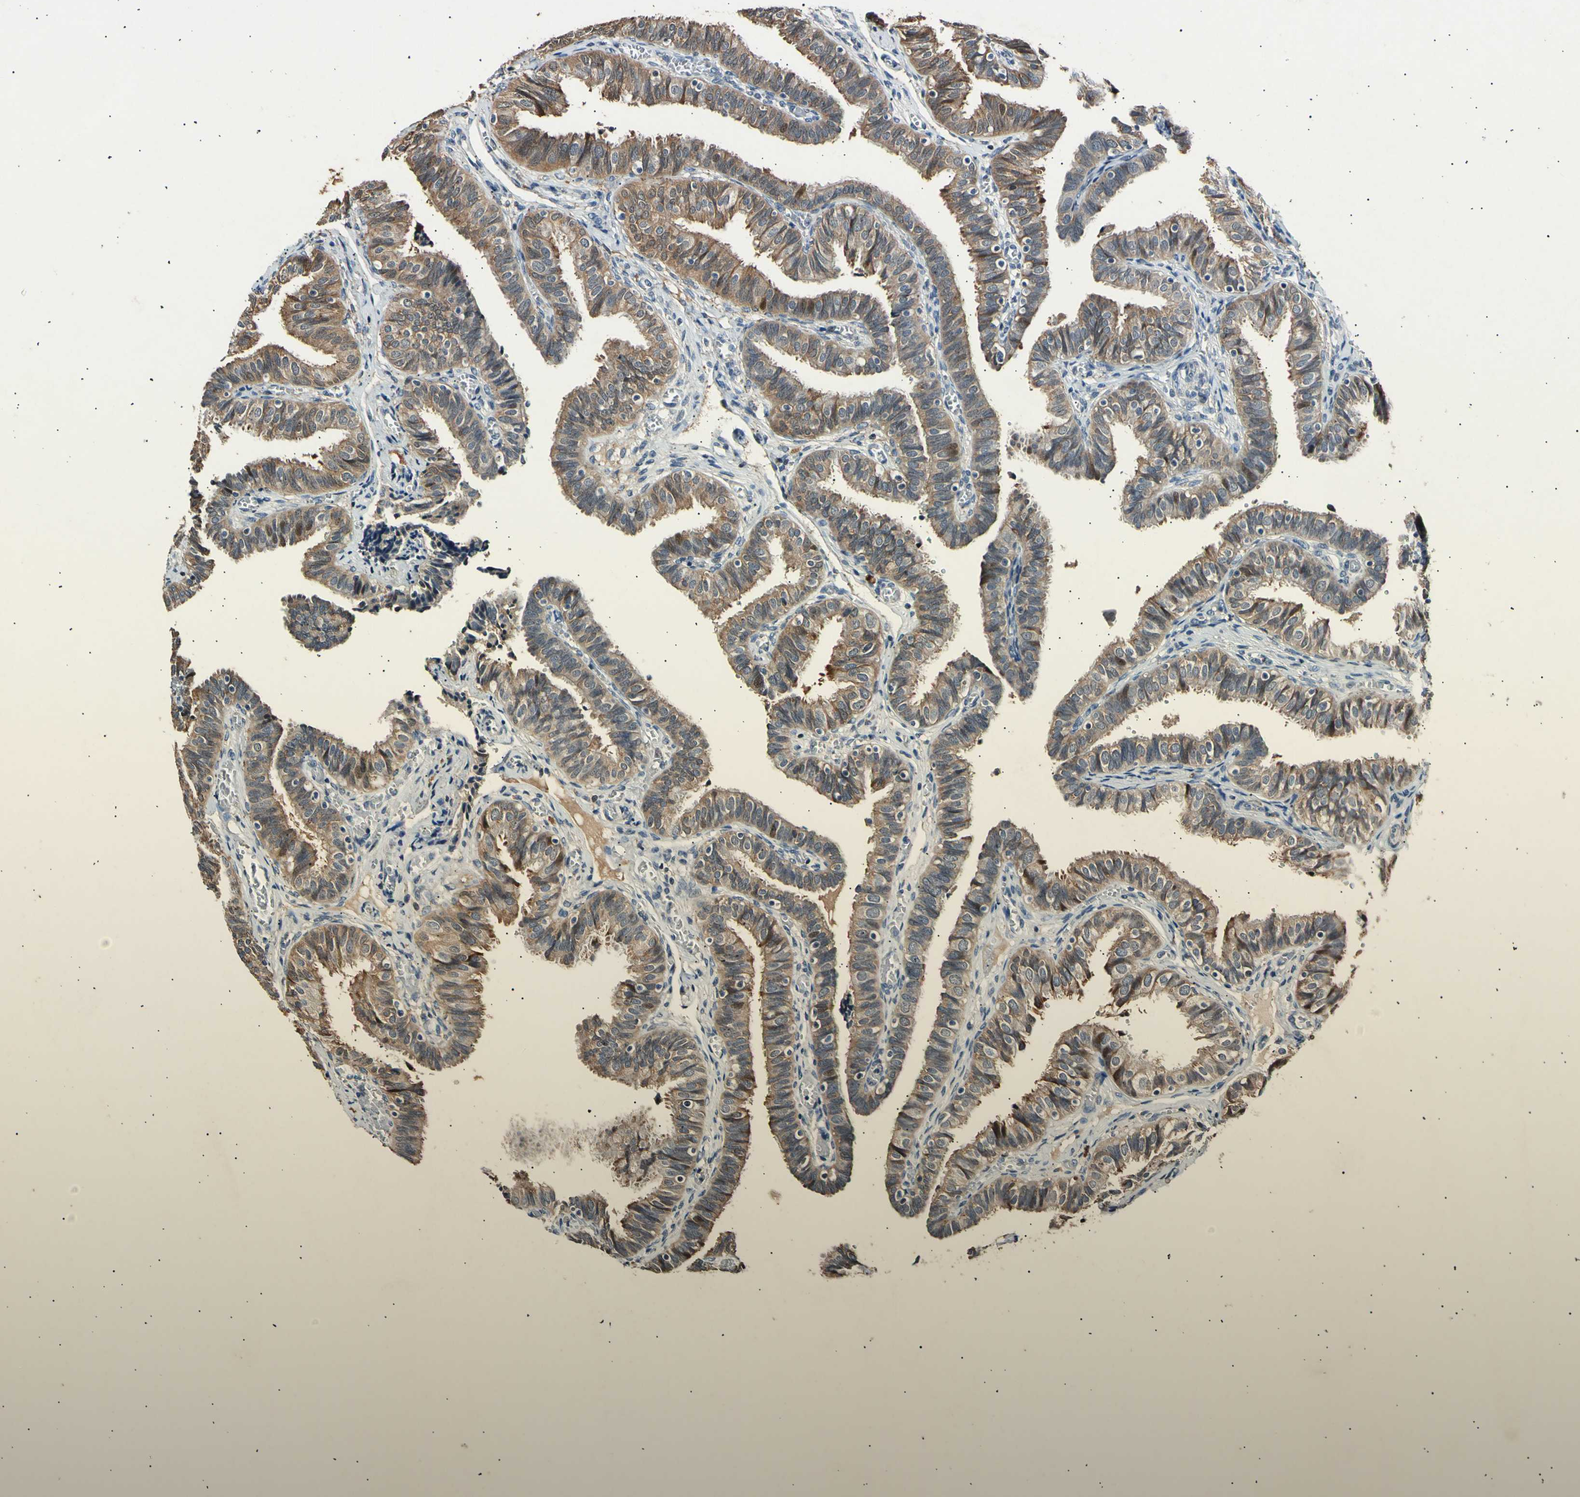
{"staining": {"intensity": "moderate", "quantity": ">75%", "location": "cytoplasmic/membranous"}, "tissue": "fallopian tube", "cell_type": "Glandular cells", "image_type": "normal", "snomed": [{"axis": "morphology", "description": "Normal tissue, NOS"}, {"axis": "topography", "description": "Fallopian tube"}], "caption": "Immunohistochemistry (IHC) photomicrograph of unremarkable fallopian tube stained for a protein (brown), which shows medium levels of moderate cytoplasmic/membranous positivity in about >75% of glandular cells.", "gene": "ADCY3", "patient": {"sex": "female", "age": 46}}